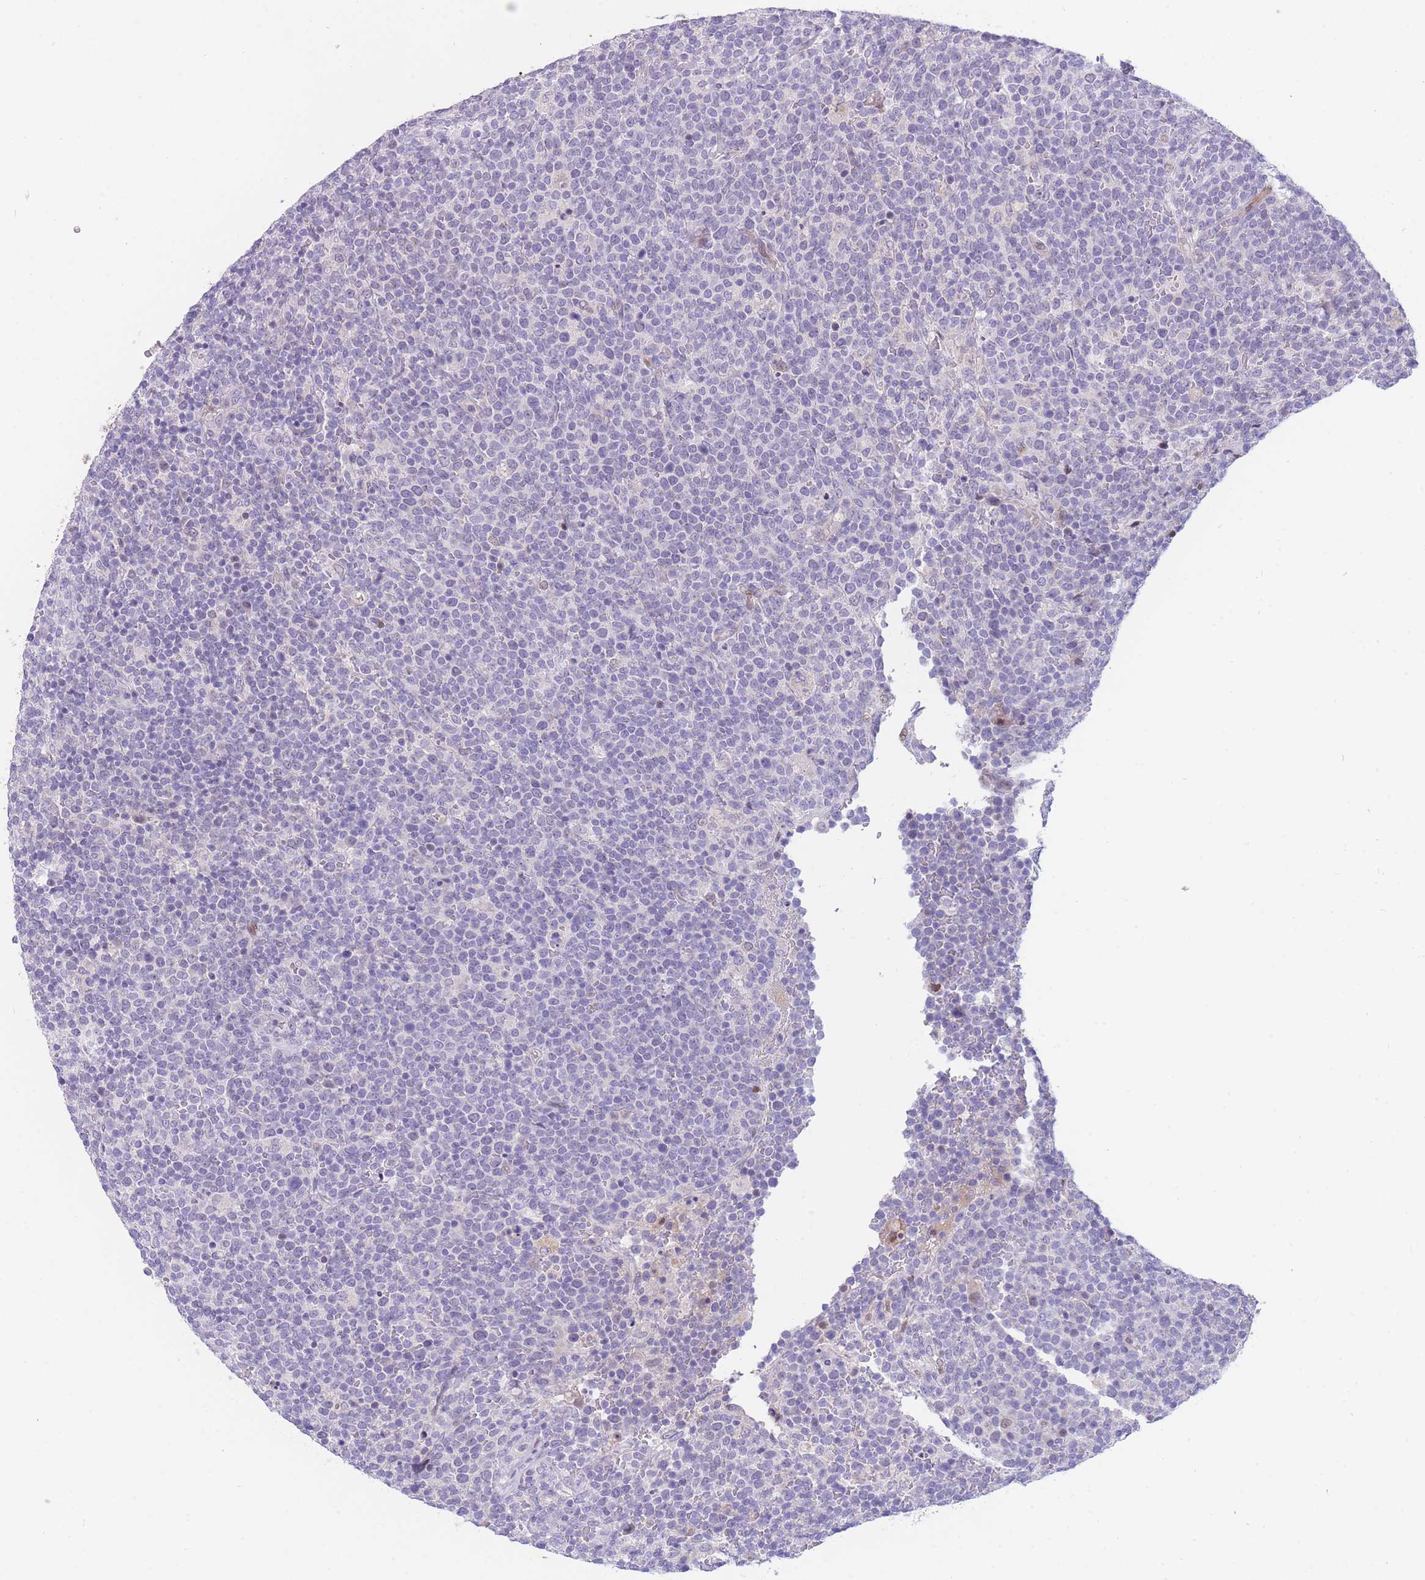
{"staining": {"intensity": "negative", "quantity": "none", "location": "none"}, "tissue": "lymphoma", "cell_type": "Tumor cells", "image_type": "cancer", "snomed": [{"axis": "morphology", "description": "Malignant lymphoma, non-Hodgkin's type, High grade"}, {"axis": "topography", "description": "Lymph node"}], "caption": "Immunohistochemistry of lymphoma exhibits no staining in tumor cells.", "gene": "SHCBP1", "patient": {"sex": "male", "age": 61}}